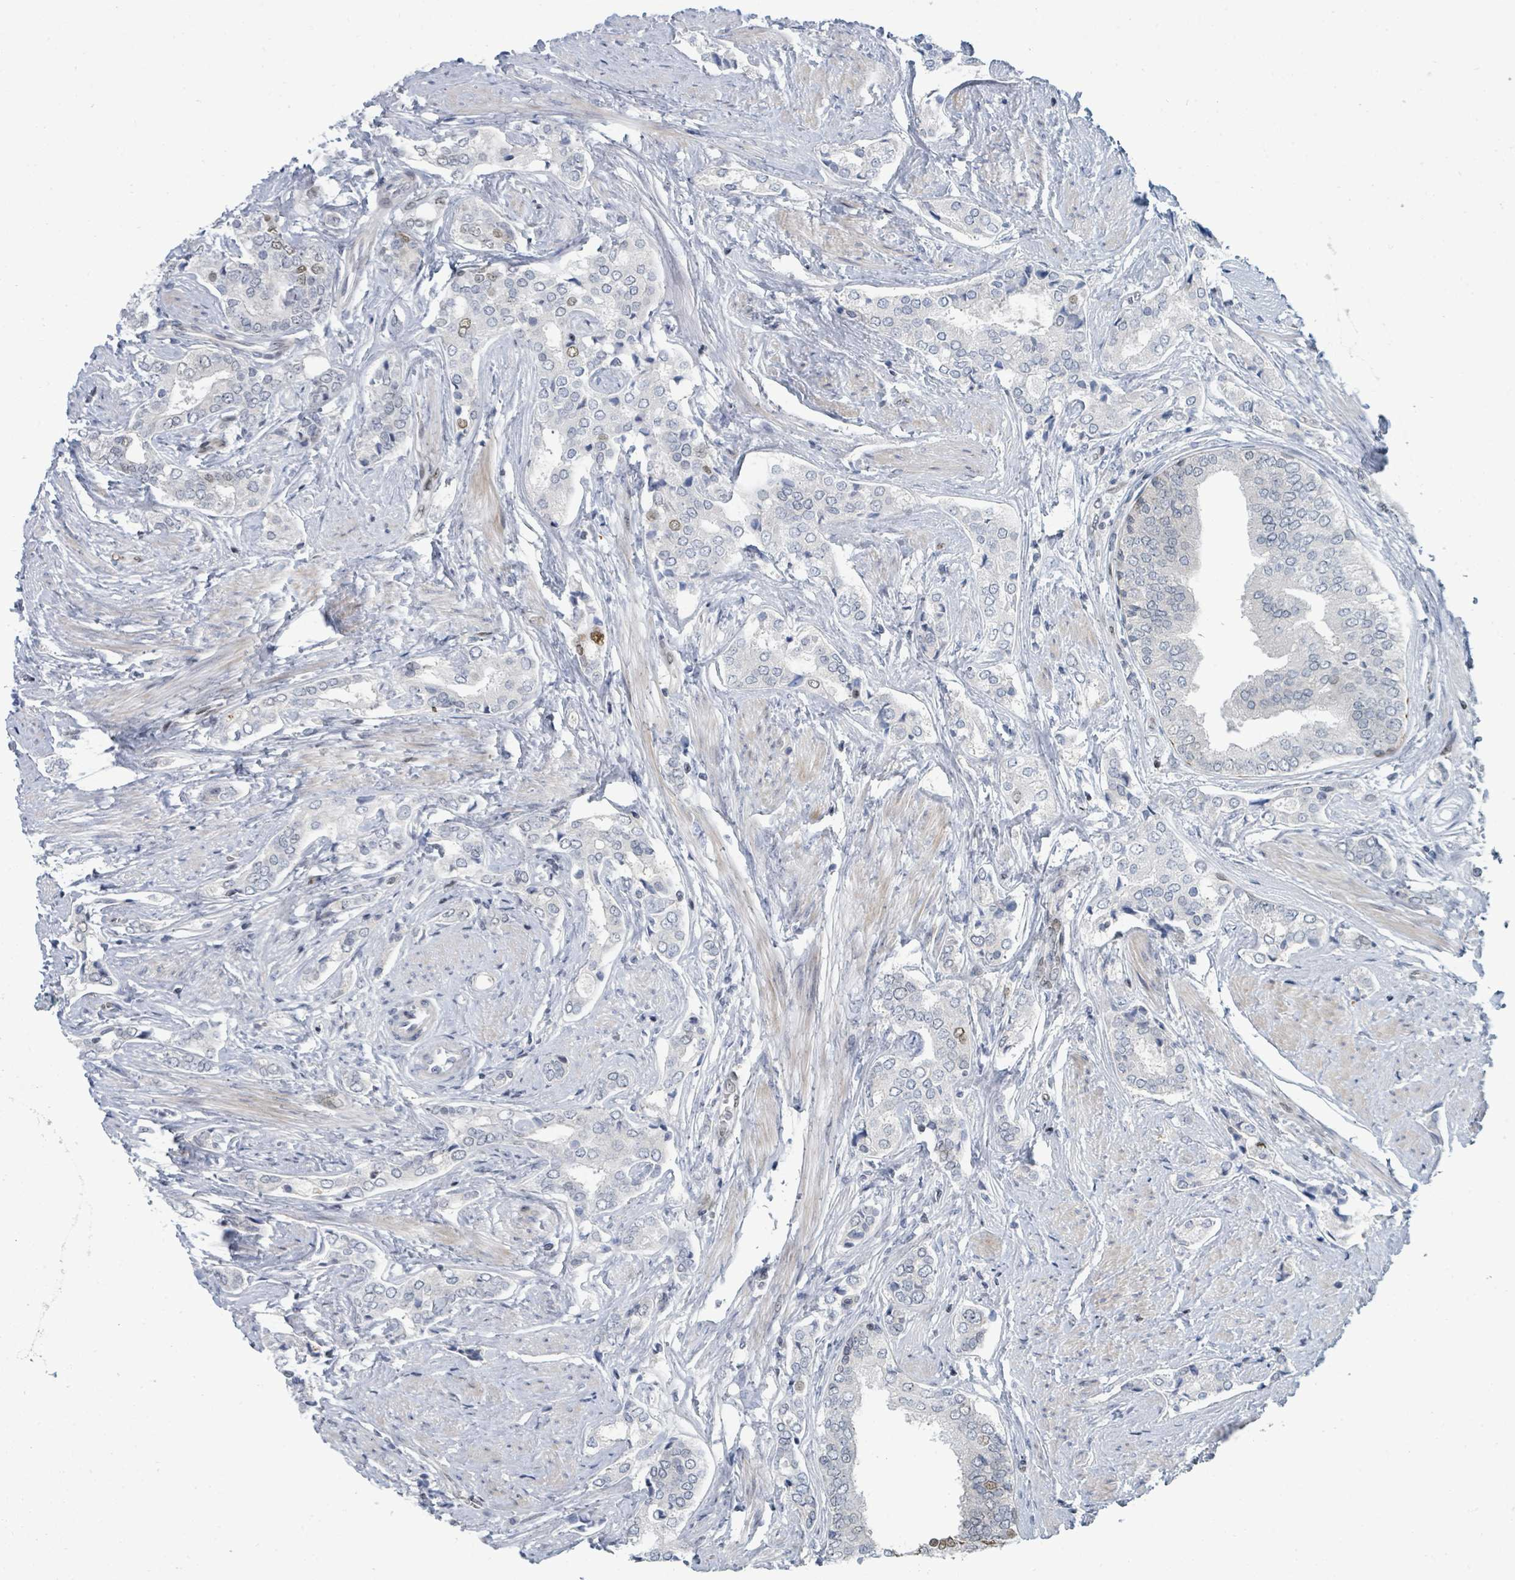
{"staining": {"intensity": "negative", "quantity": "none", "location": "none"}, "tissue": "prostate cancer", "cell_type": "Tumor cells", "image_type": "cancer", "snomed": [{"axis": "morphology", "description": "Adenocarcinoma, High grade"}, {"axis": "topography", "description": "Prostate"}], "caption": "The photomicrograph displays no staining of tumor cells in prostate cancer.", "gene": "SUMO4", "patient": {"sex": "male", "age": 71}}